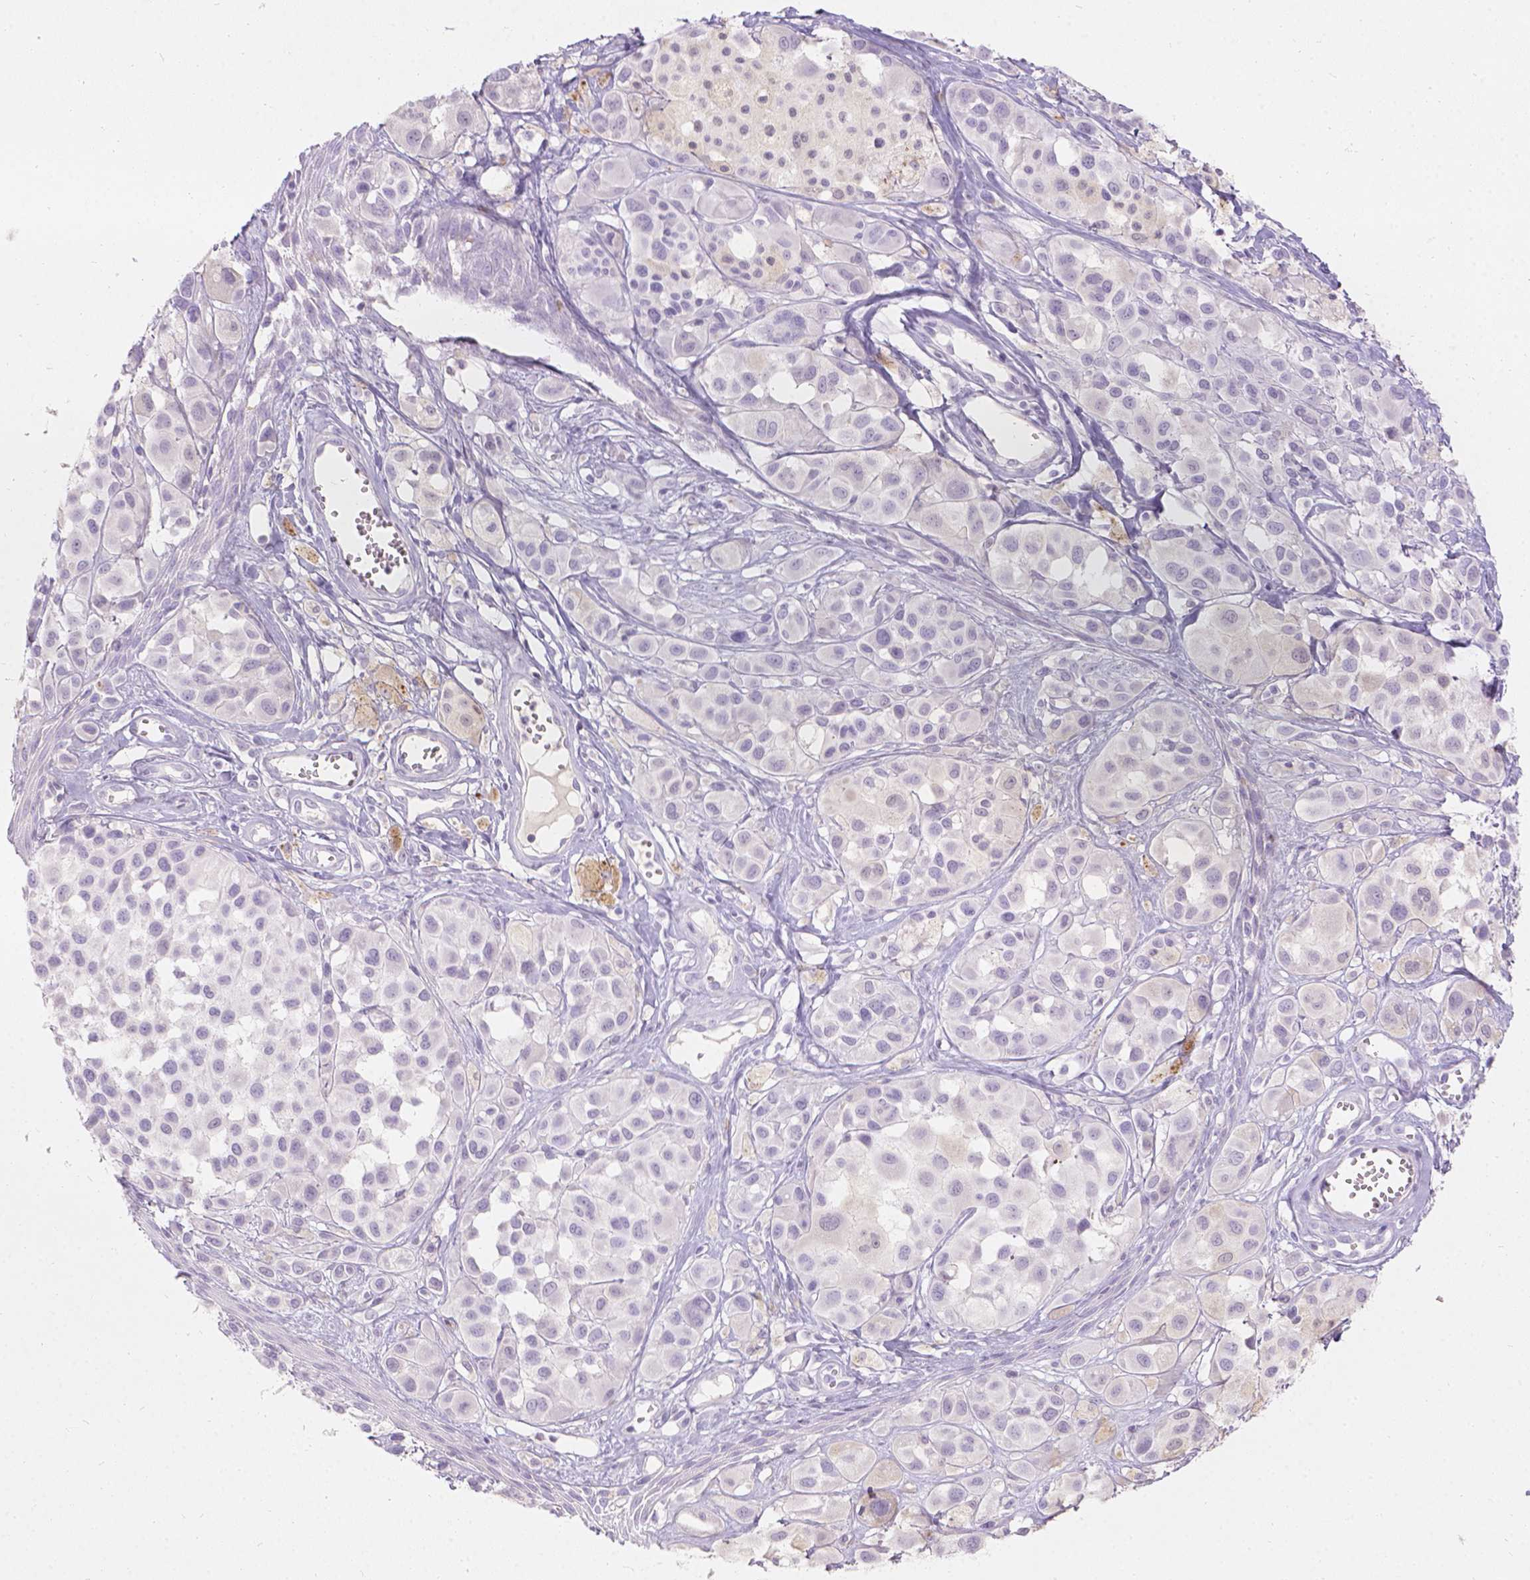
{"staining": {"intensity": "negative", "quantity": "none", "location": "none"}, "tissue": "melanoma", "cell_type": "Tumor cells", "image_type": "cancer", "snomed": [{"axis": "morphology", "description": "Malignant melanoma, NOS"}, {"axis": "topography", "description": "Skin"}], "caption": "Immunohistochemistry (IHC) image of neoplastic tissue: malignant melanoma stained with DAB exhibits no significant protein expression in tumor cells.", "gene": "GAL3ST2", "patient": {"sex": "male", "age": 77}}